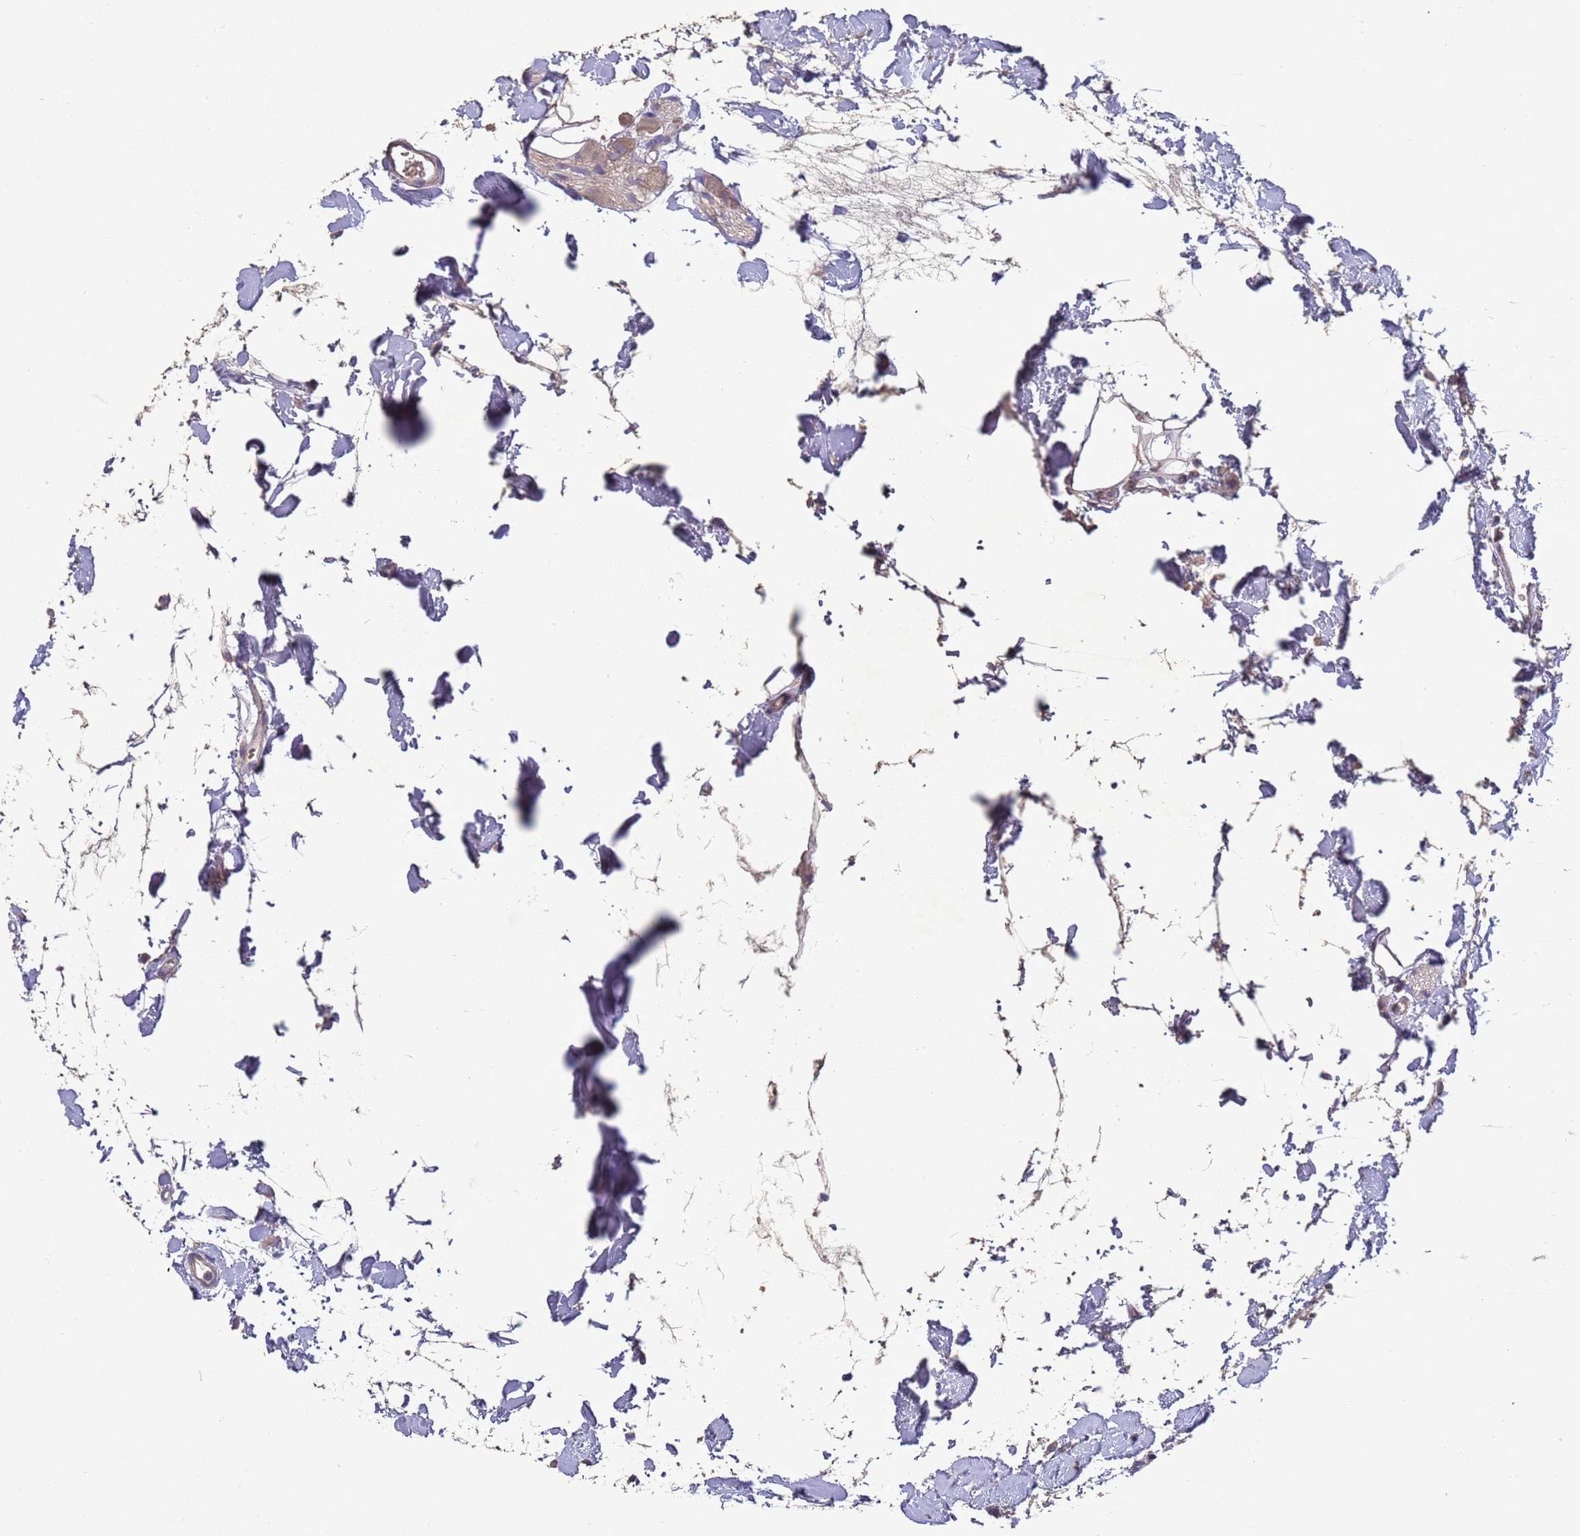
{"staining": {"intensity": "weak", "quantity": ">75%", "location": "cytoplasmic/membranous"}, "tissue": "colon", "cell_type": "Endothelial cells", "image_type": "normal", "snomed": [{"axis": "morphology", "description": "Normal tissue, NOS"}, {"axis": "topography", "description": "Colon"}], "caption": "Brown immunohistochemical staining in unremarkable human colon reveals weak cytoplasmic/membranous positivity in about >75% of endothelial cells. (brown staining indicates protein expression, while blue staining denotes nuclei).", "gene": "SLC9B2", "patient": {"sex": "female", "age": 84}}